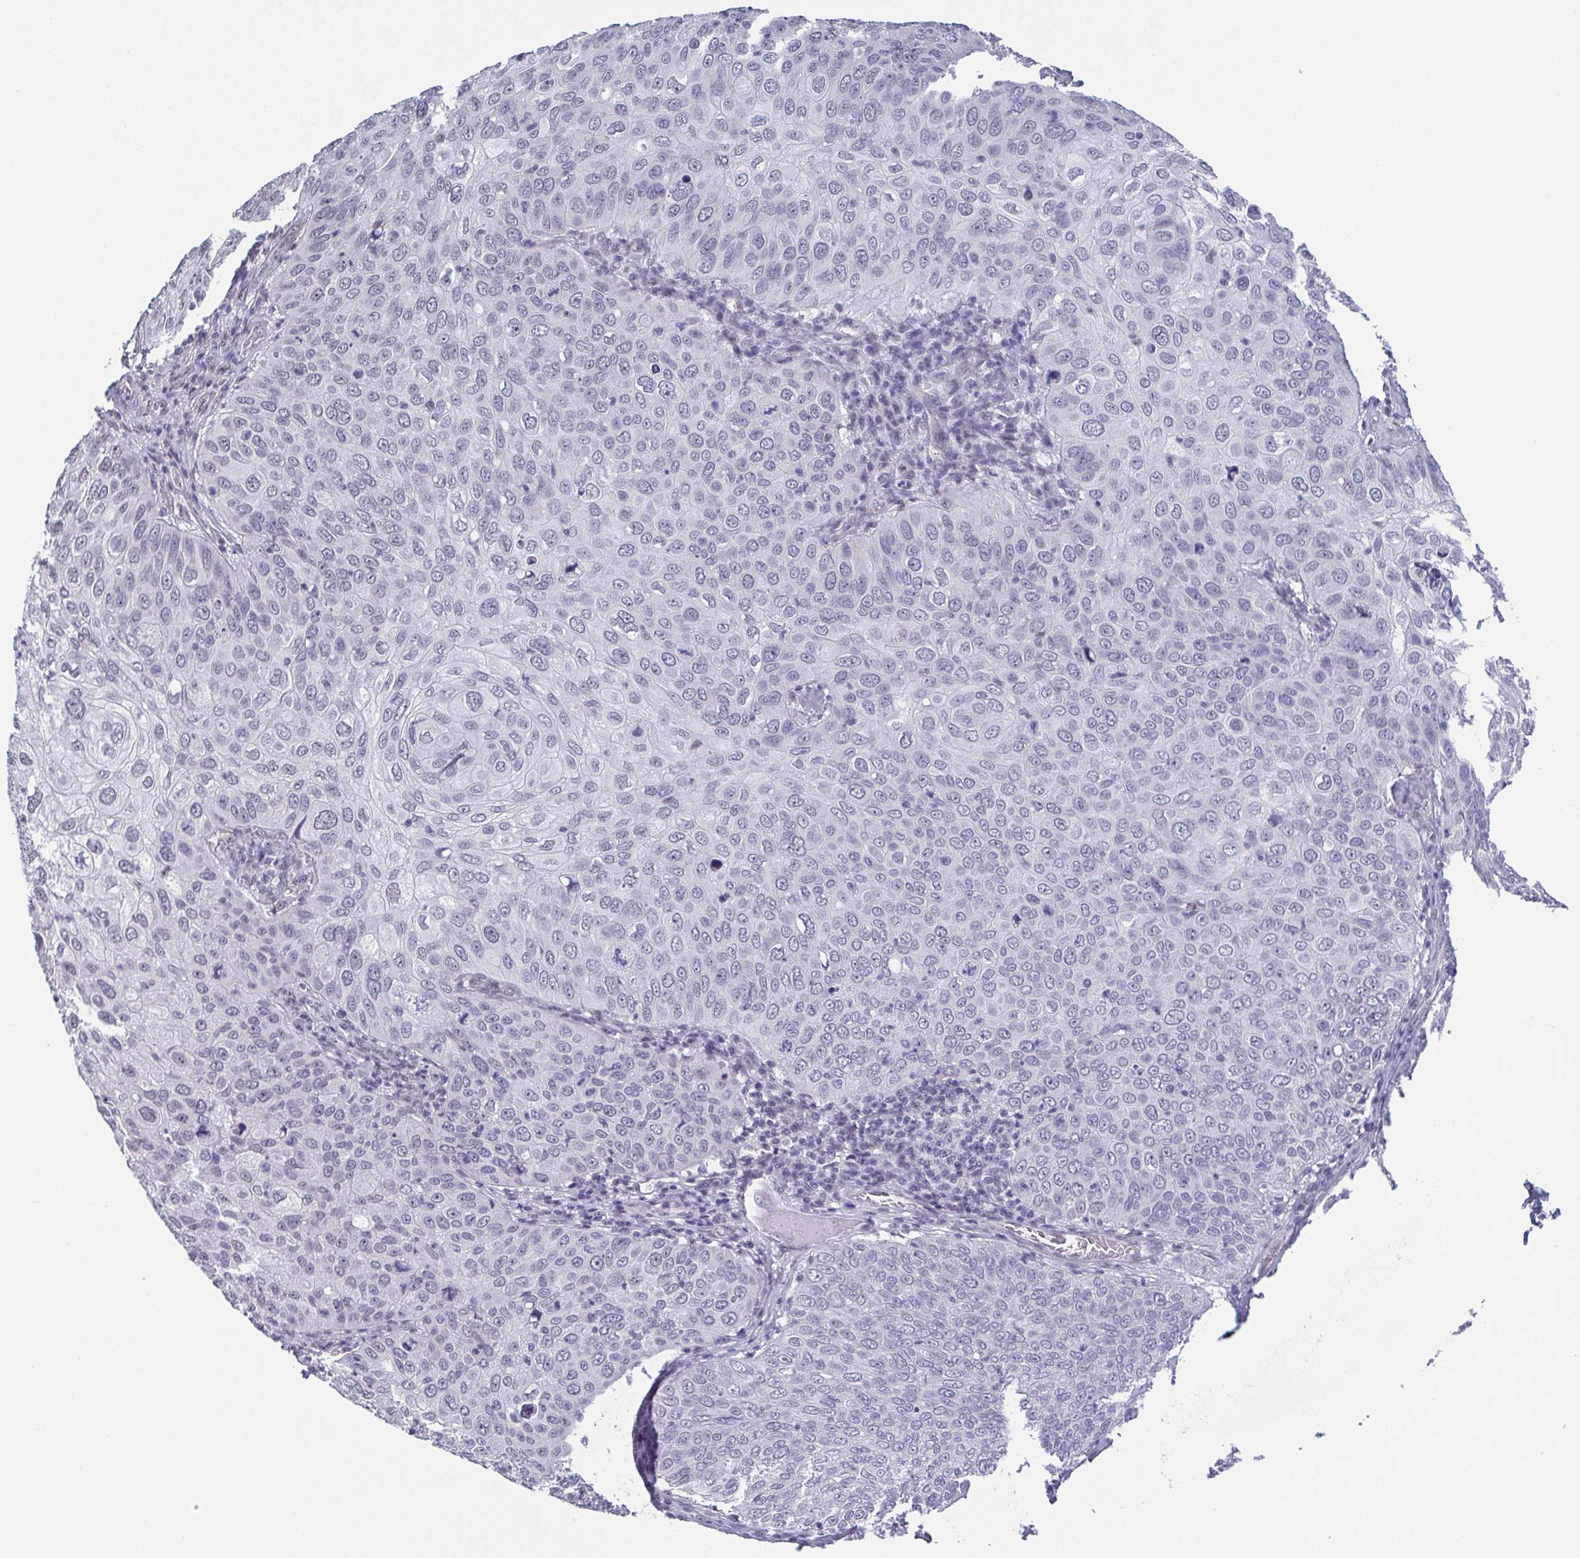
{"staining": {"intensity": "negative", "quantity": "none", "location": "none"}, "tissue": "skin cancer", "cell_type": "Tumor cells", "image_type": "cancer", "snomed": [{"axis": "morphology", "description": "Squamous cell carcinoma, NOS"}, {"axis": "topography", "description": "Skin"}], "caption": "Immunohistochemistry micrograph of human squamous cell carcinoma (skin) stained for a protein (brown), which reveals no expression in tumor cells. The staining is performed using DAB (3,3'-diaminobenzidine) brown chromogen with nuclei counter-stained in using hematoxylin.", "gene": "TMEM92", "patient": {"sex": "male", "age": 87}}